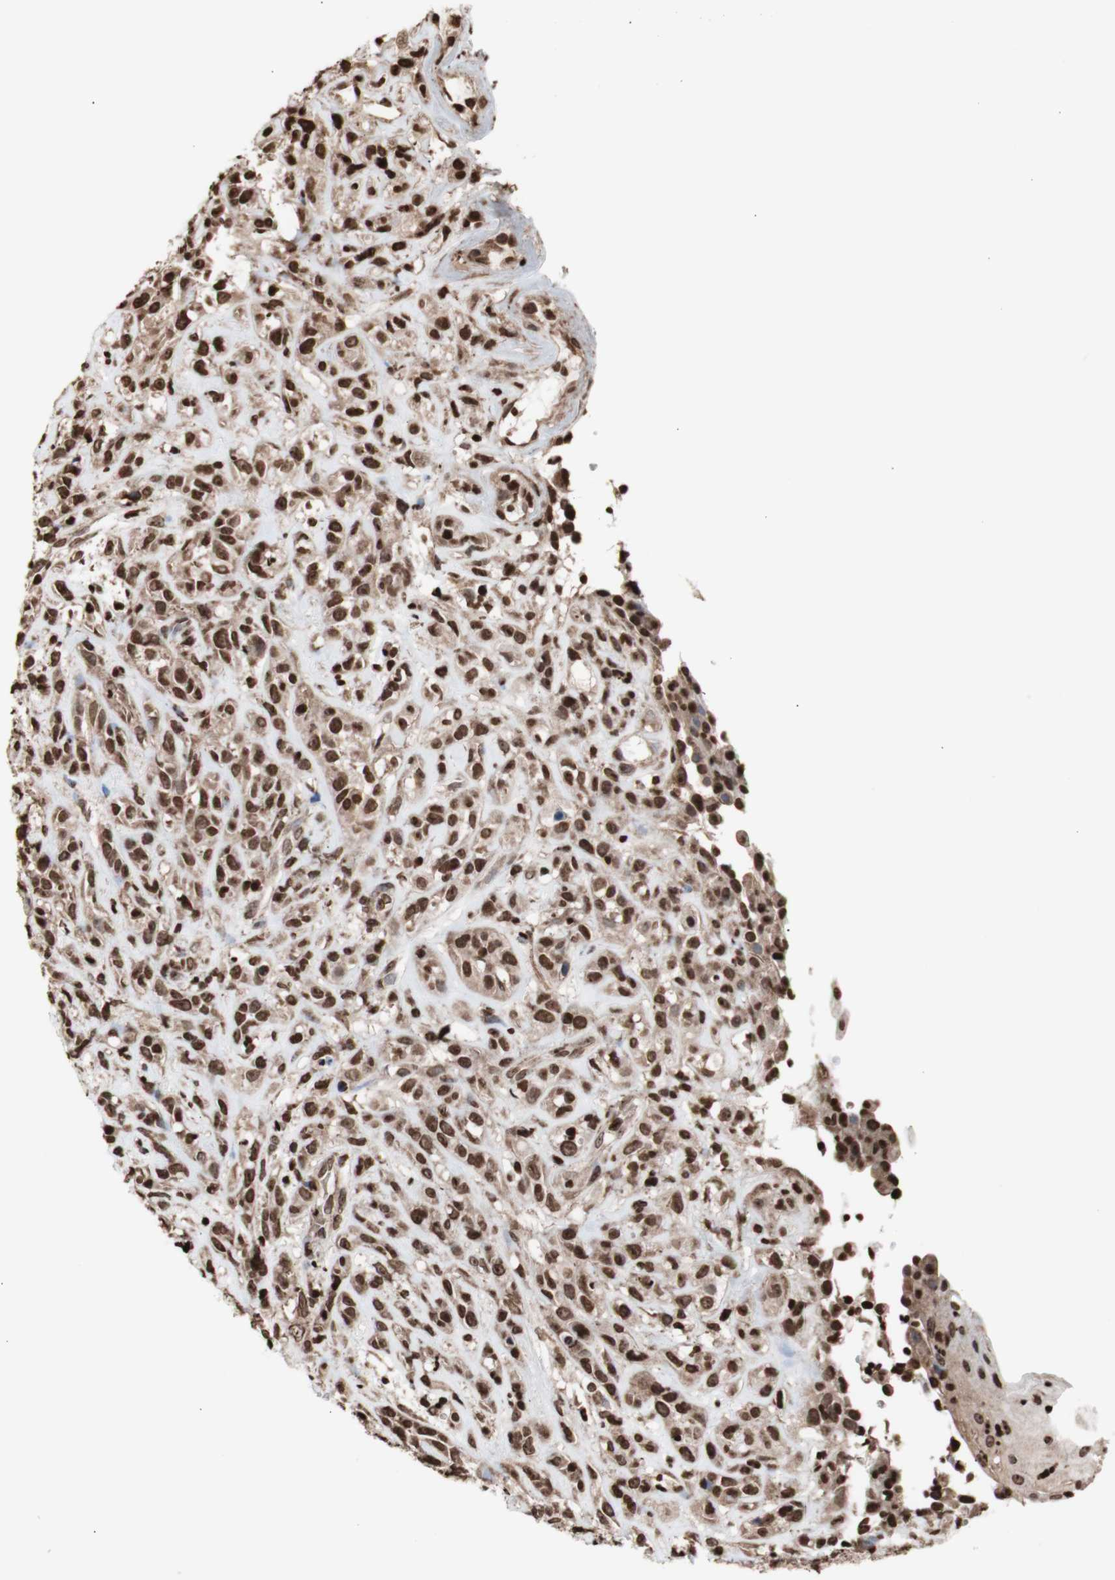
{"staining": {"intensity": "strong", "quantity": ">75%", "location": "cytoplasmic/membranous,nuclear"}, "tissue": "head and neck cancer", "cell_type": "Tumor cells", "image_type": "cancer", "snomed": [{"axis": "morphology", "description": "Normal tissue, NOS"}, {"axis": "morphology", "description": "Squamous cell carcinoma, NOS"}, {"axis": "topography", "description": "Cartilage tissue"}, {"axis": "topography", "description": "Head-Neck"}], "caption": "Immunohistochemistry photomicrograph of neoplastic tissue: head and neck cancer (squamous cell carcinoma) stained using immunohistochemistry exhibits high levels of strong protein expression localized specifically in the cytoplasmic/membranous and nuclear of tumor cells, appearing as a cytoplasmic/membranous and nuclear brown color.", "gene": "SNAI2", "patient": {"sex": "male", "age": 62}}